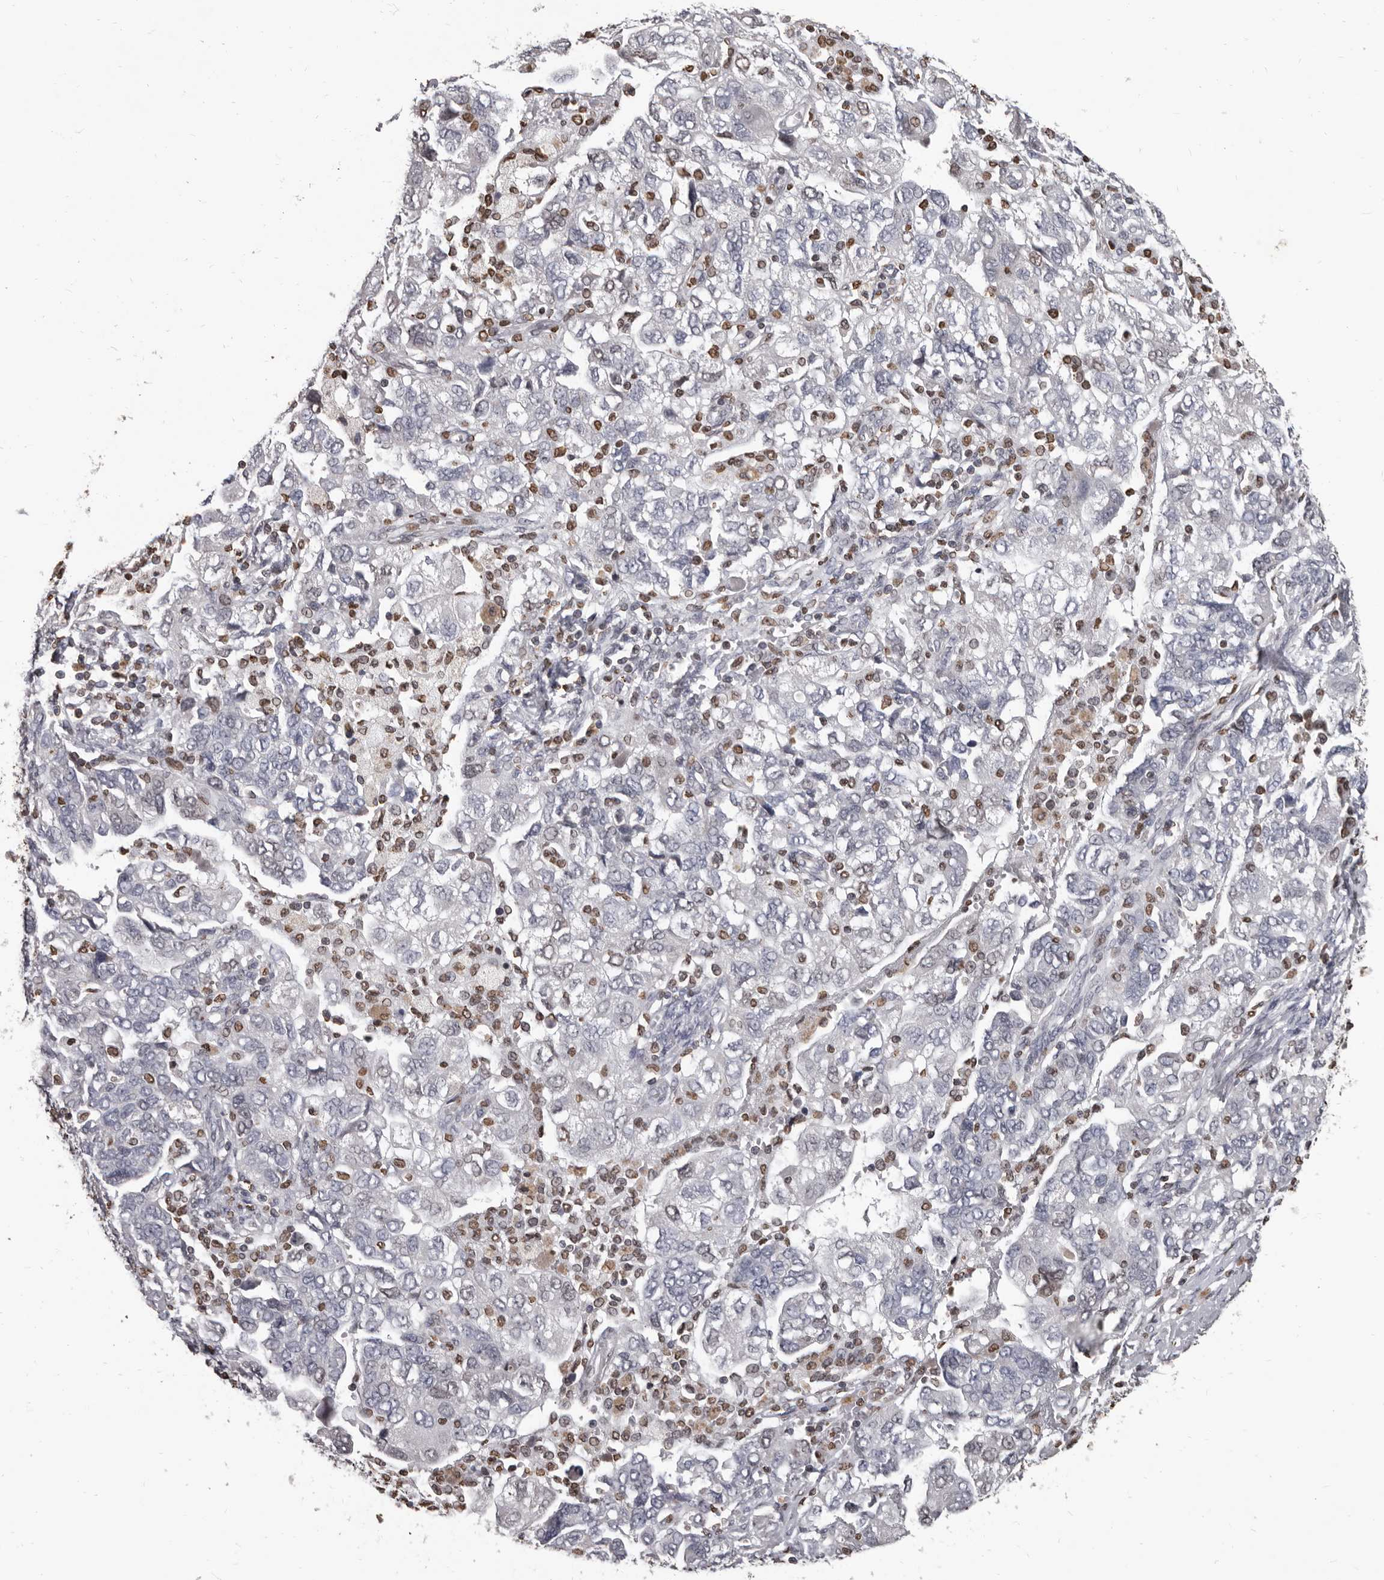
{"staining": {"intensity": "negative", "quantity": "none", "location": "none"}, "tissue": "ovarian cancer", "cell_type": "Tumor cells", "image_type": "cancer", "snomed": [{"axis": "morphology", "description": "Carcinoma, NOS"}, {"axis": "morphology", "description": "Cystadenocarcinoma, serous, NOS"}, {"axis": "topography", "description": "Ovary"}], "caption": "Tumor cells are negative for brown protein staining in ovarian cancer (serous cystadenocarcinoma). (DAB (3,3'-diaminobenzidine) IHC with hematoxylin counter stain).", "gene": "AHR", "patient": {"sex": "female", "age": 69}}